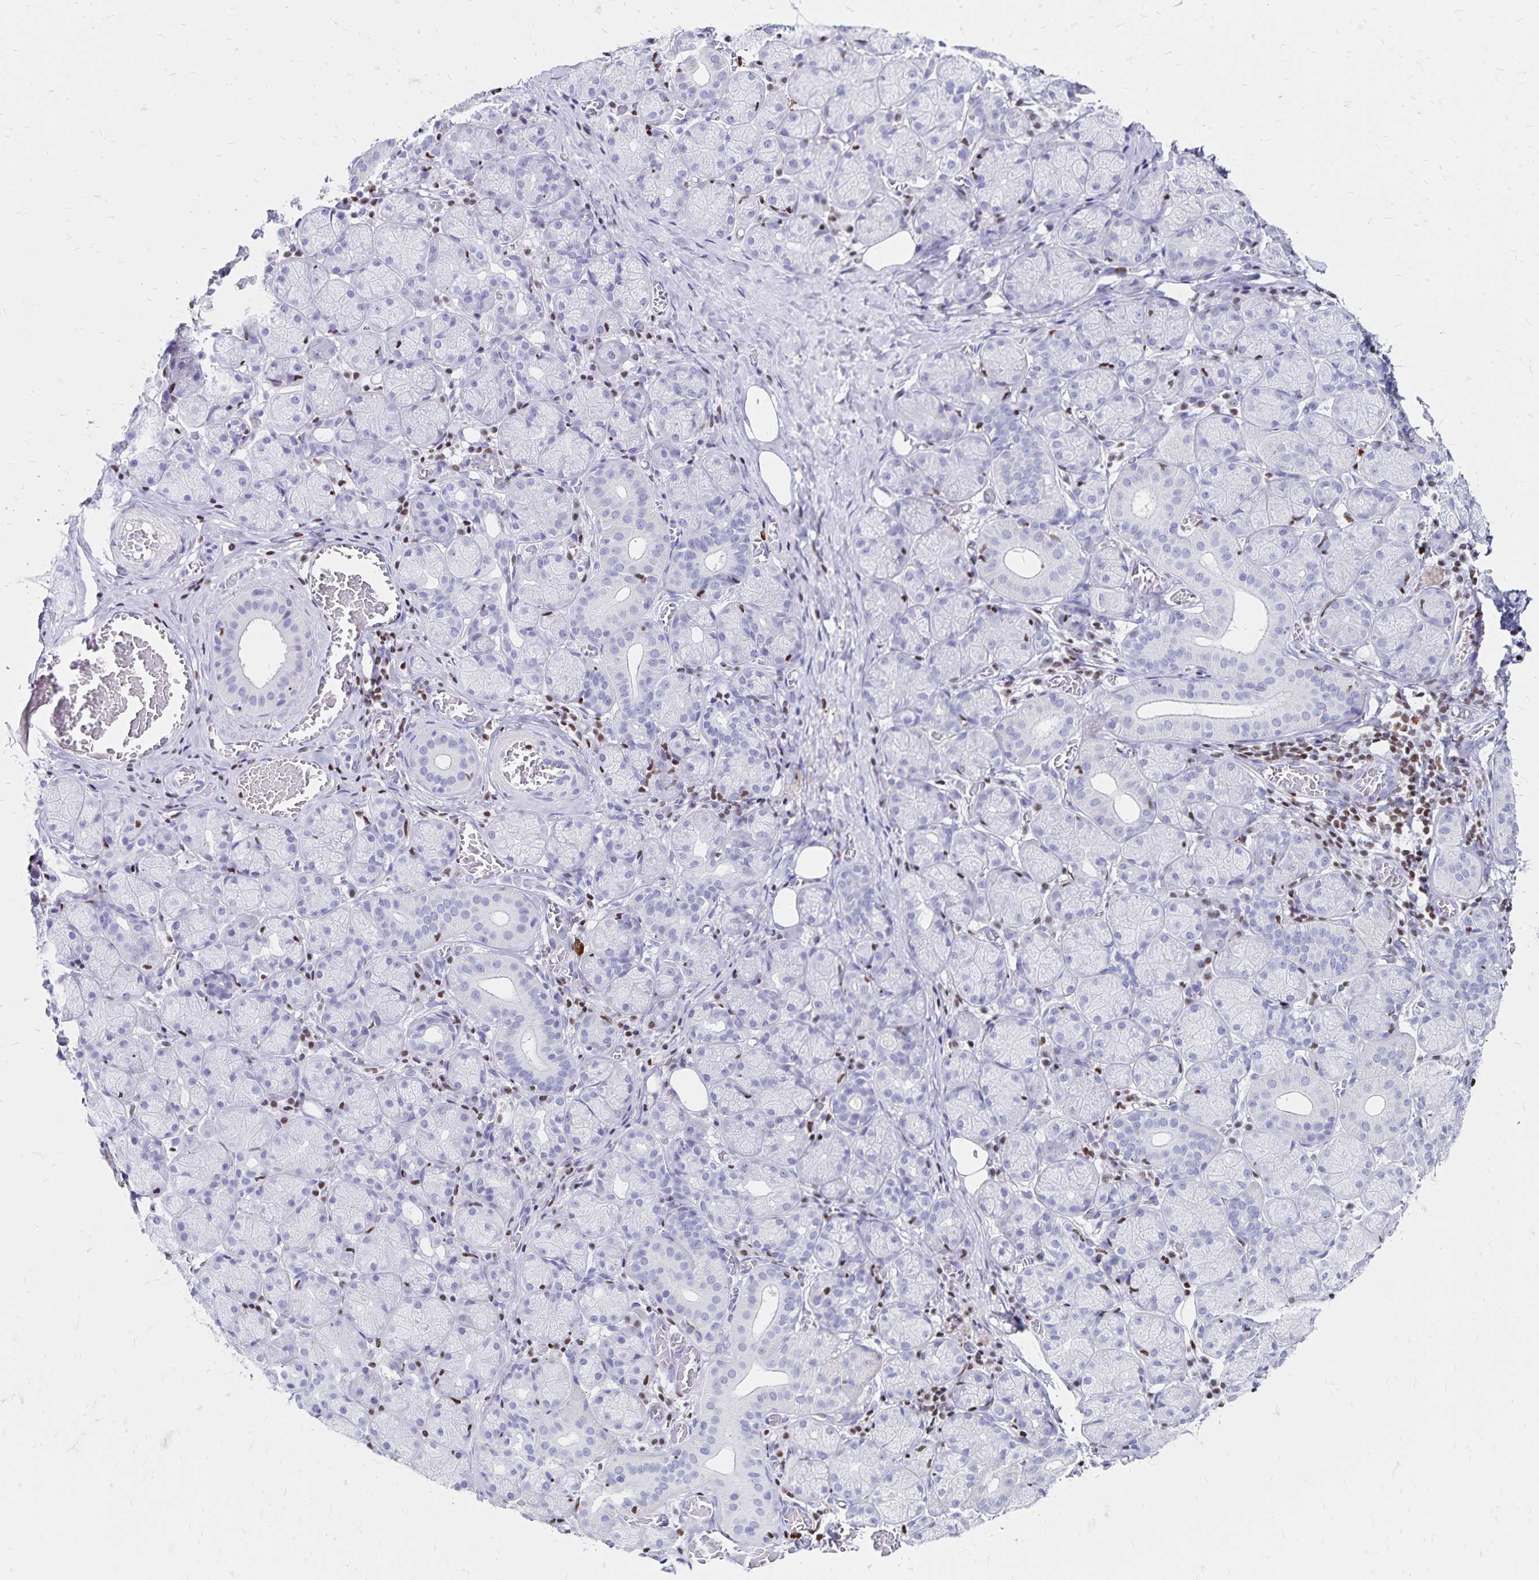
{"staining": {"intensity": "negative", "quantity": "none", "location": "none"}, "tissue": "salivary gland", "cell_type": "Glandular cells", "image_type": "normal", "snomed": [{"axis": "morphology", "description": "Normal tissue, NOS"}, {"axis": "topography", "description": "Salivary gland"}, {"axis": "topography", "description": "Peripheral nerve tissue"}], "caption": "This photomicrograph is of benign salivary gland stained with immunohistochemistry (IHC) to label a protein in brown with the nuclei are counter-stained blue. There is no expression in glandular cells.", "gene": "IKZF1", "patient": {"sex": "female", "age": 24}}